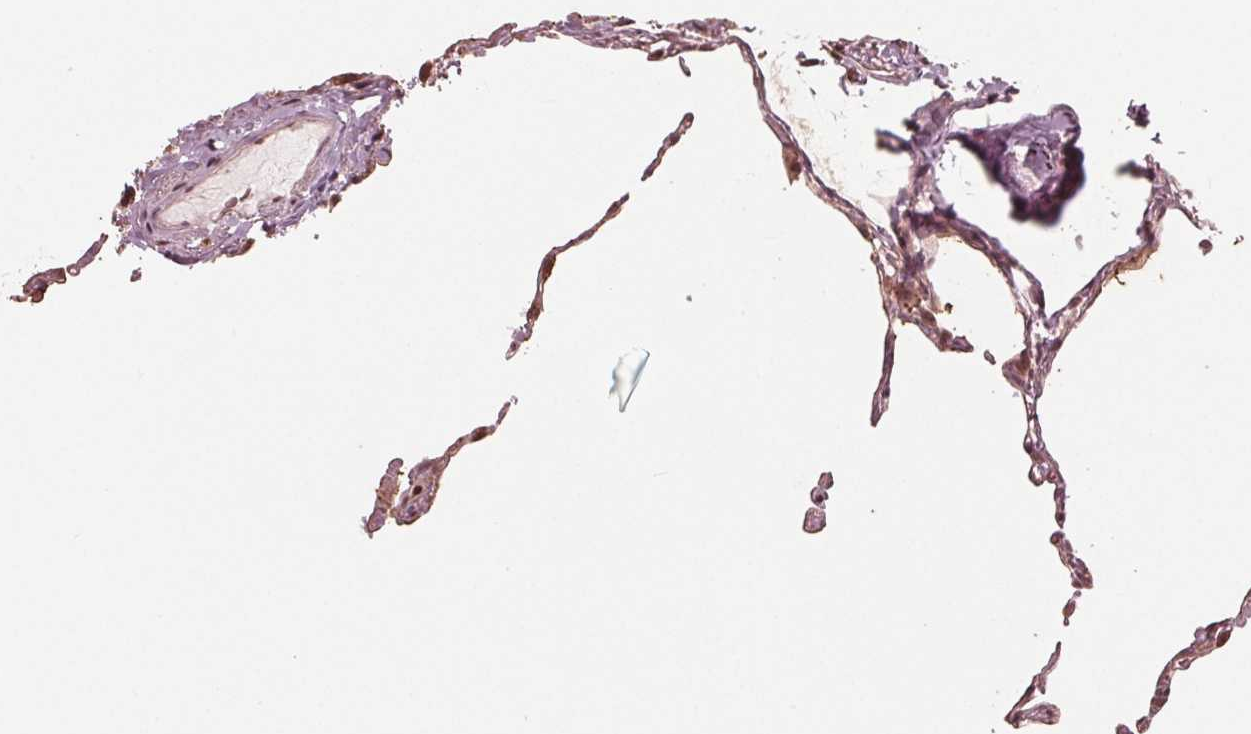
{"staining": {"intensity": "weak", "quantity": "25%-75%", "location": "cytoplasmic/membranous,nuclear"}, "tissue": "lung", "cell_type": "Alveolar cells", "image_type": "normal", "snomed": [{"axis": "morphology", "description": "Normal tissue, NOS"}, {"axis": "topography", "description": "Lung"}], "caption": "Lung stained with IHC displays weak cytoplasmic/membranous,nuclear expression in approximately 25%-75% of alveolar cells. The protein is stained brown, and the nuclei are stained in blue (DAB IHC with brightfield microscopy, high magnification).", "gene": "HIRIP3", "patient": {"sex": "female", "age": 57}}